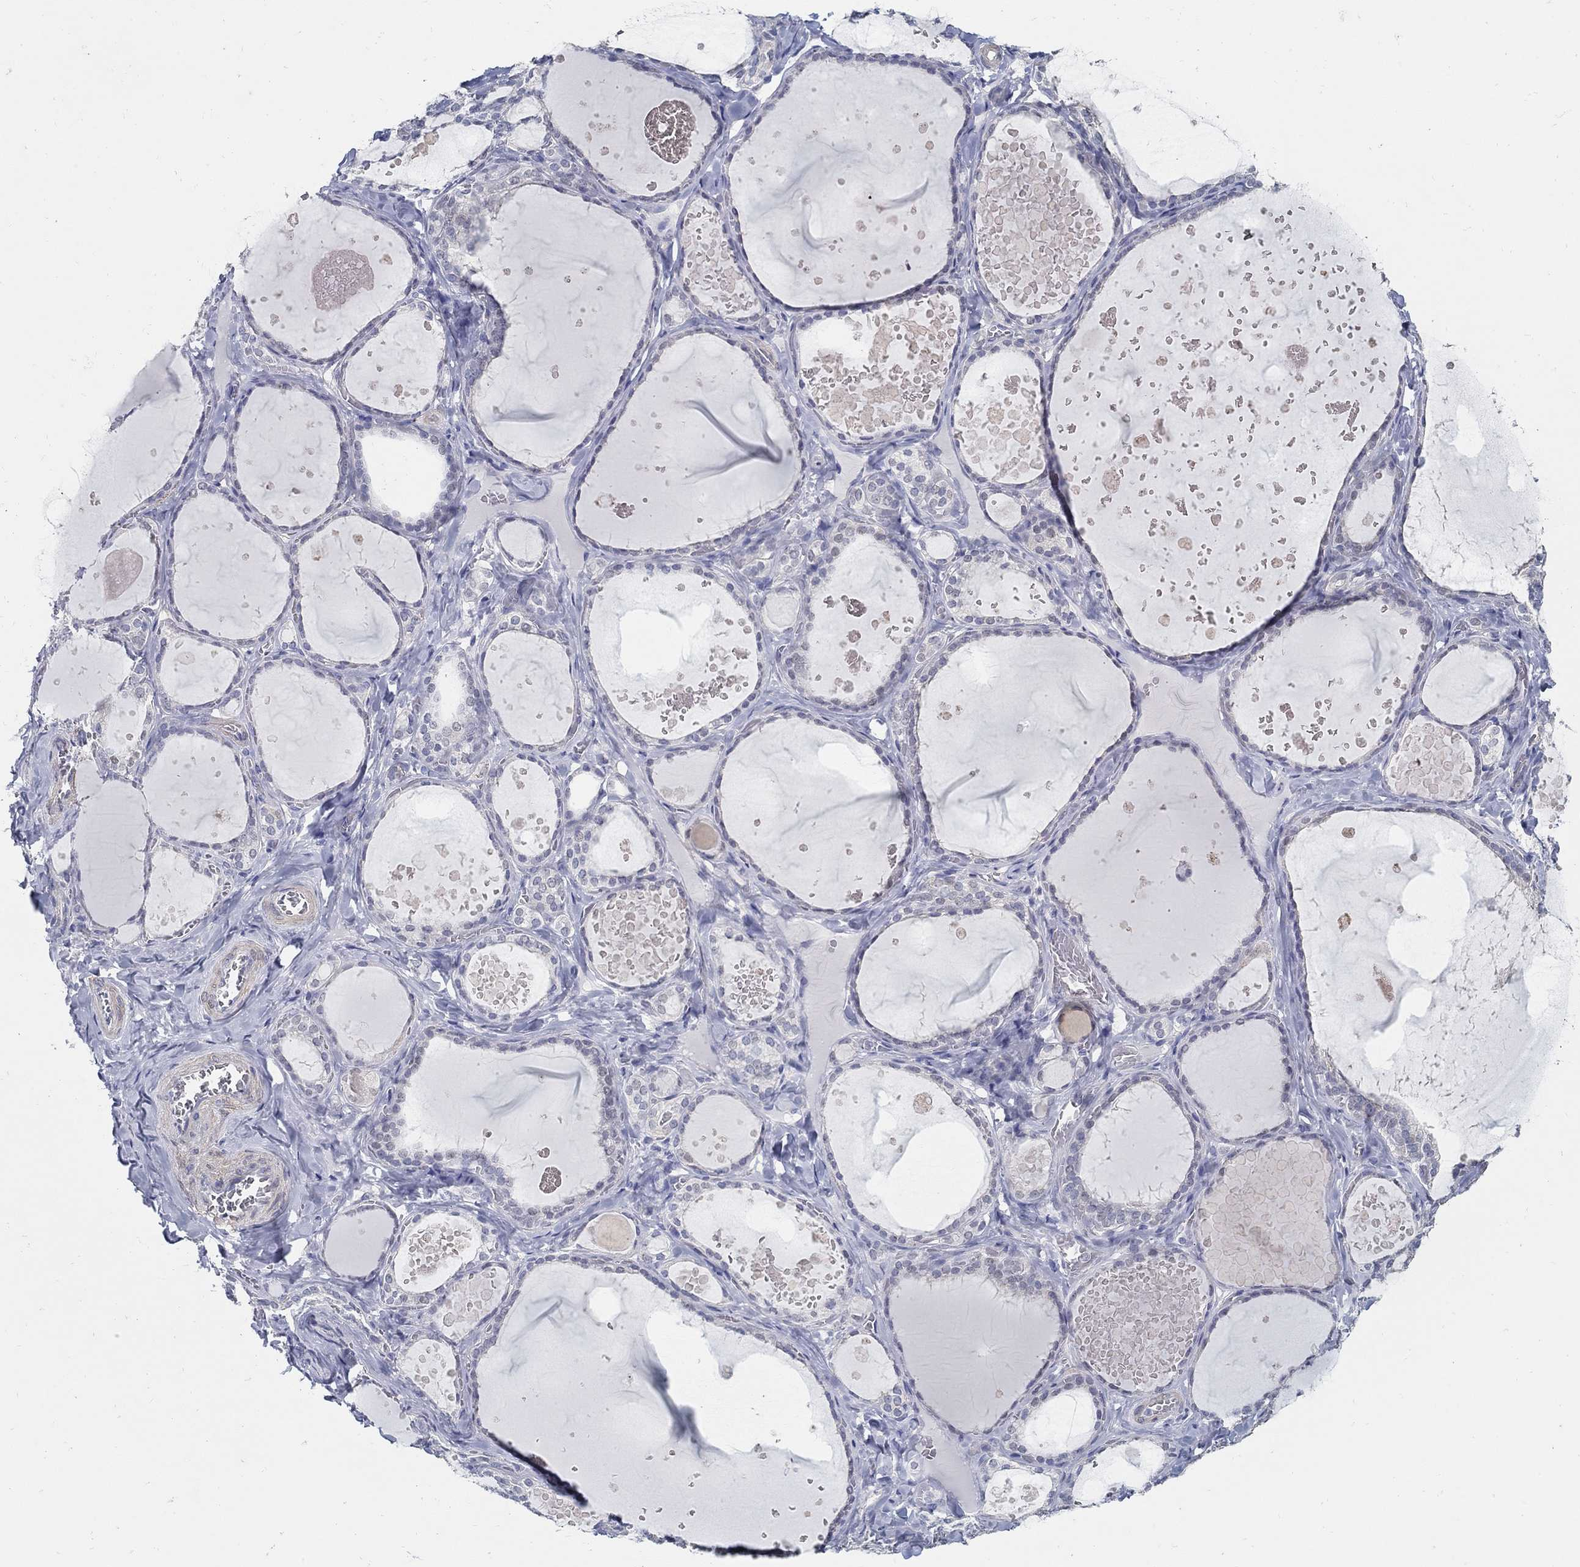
{"staining": {"intensity": "negative", "quantity": "none", "location": "none"}, "tissue": "thyroid gland", "cell_type": "Glandular cells", "image_type": "normal", "snomed": [{"axis": "morphology", "description": "Normal tissue, NOS"}, {"axis": "topography", "description": "Thyroid gland"}], "caption": "IHC of unremarkable thyroid gland shows no expression in glandular cells. Nuclei are stained in blue.", "gene": "USP29", "patient": {"sex": "female", "age": 56}}